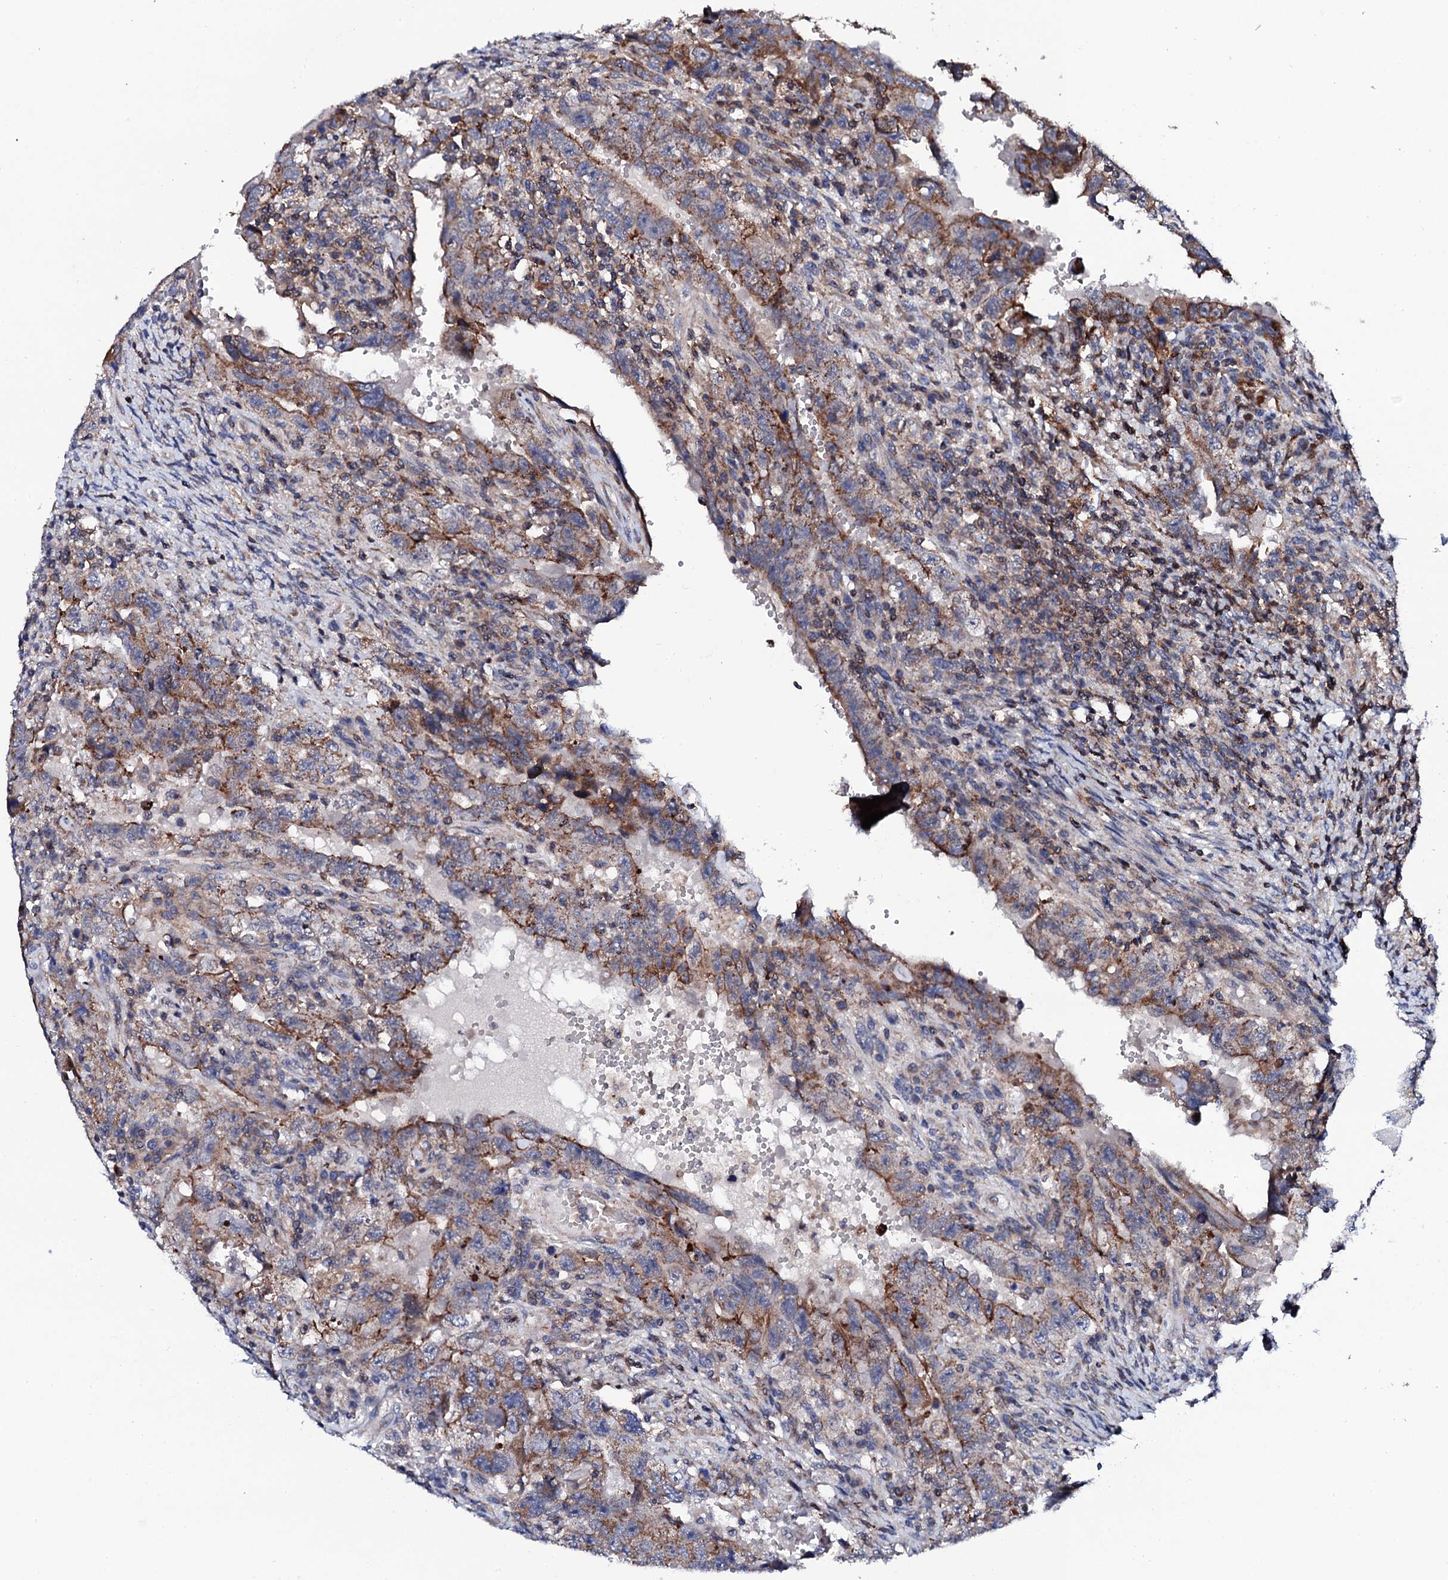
{"staining": {"intensity": "moderate", "quantity": "25%-75%", "location": "cytoplasmic/membranous"}, "tissue": "testis cancer", "cell_type": "Tumor cells", "image_type": "cancer", "snomed": [{"axis": "morphology", "description": "Carcinoma, Embryonal, NOS"}, {"axis": "topography", "description": "Testis"}], "caption": "Protein staining of embryonal carcinoma (testis) tissue demonstrates moderate cytoplasmic/membranous expression in about 25%-75% of tumor cells.", "gene": "COG4", "patient": {"sex": "male", "age": 26}}